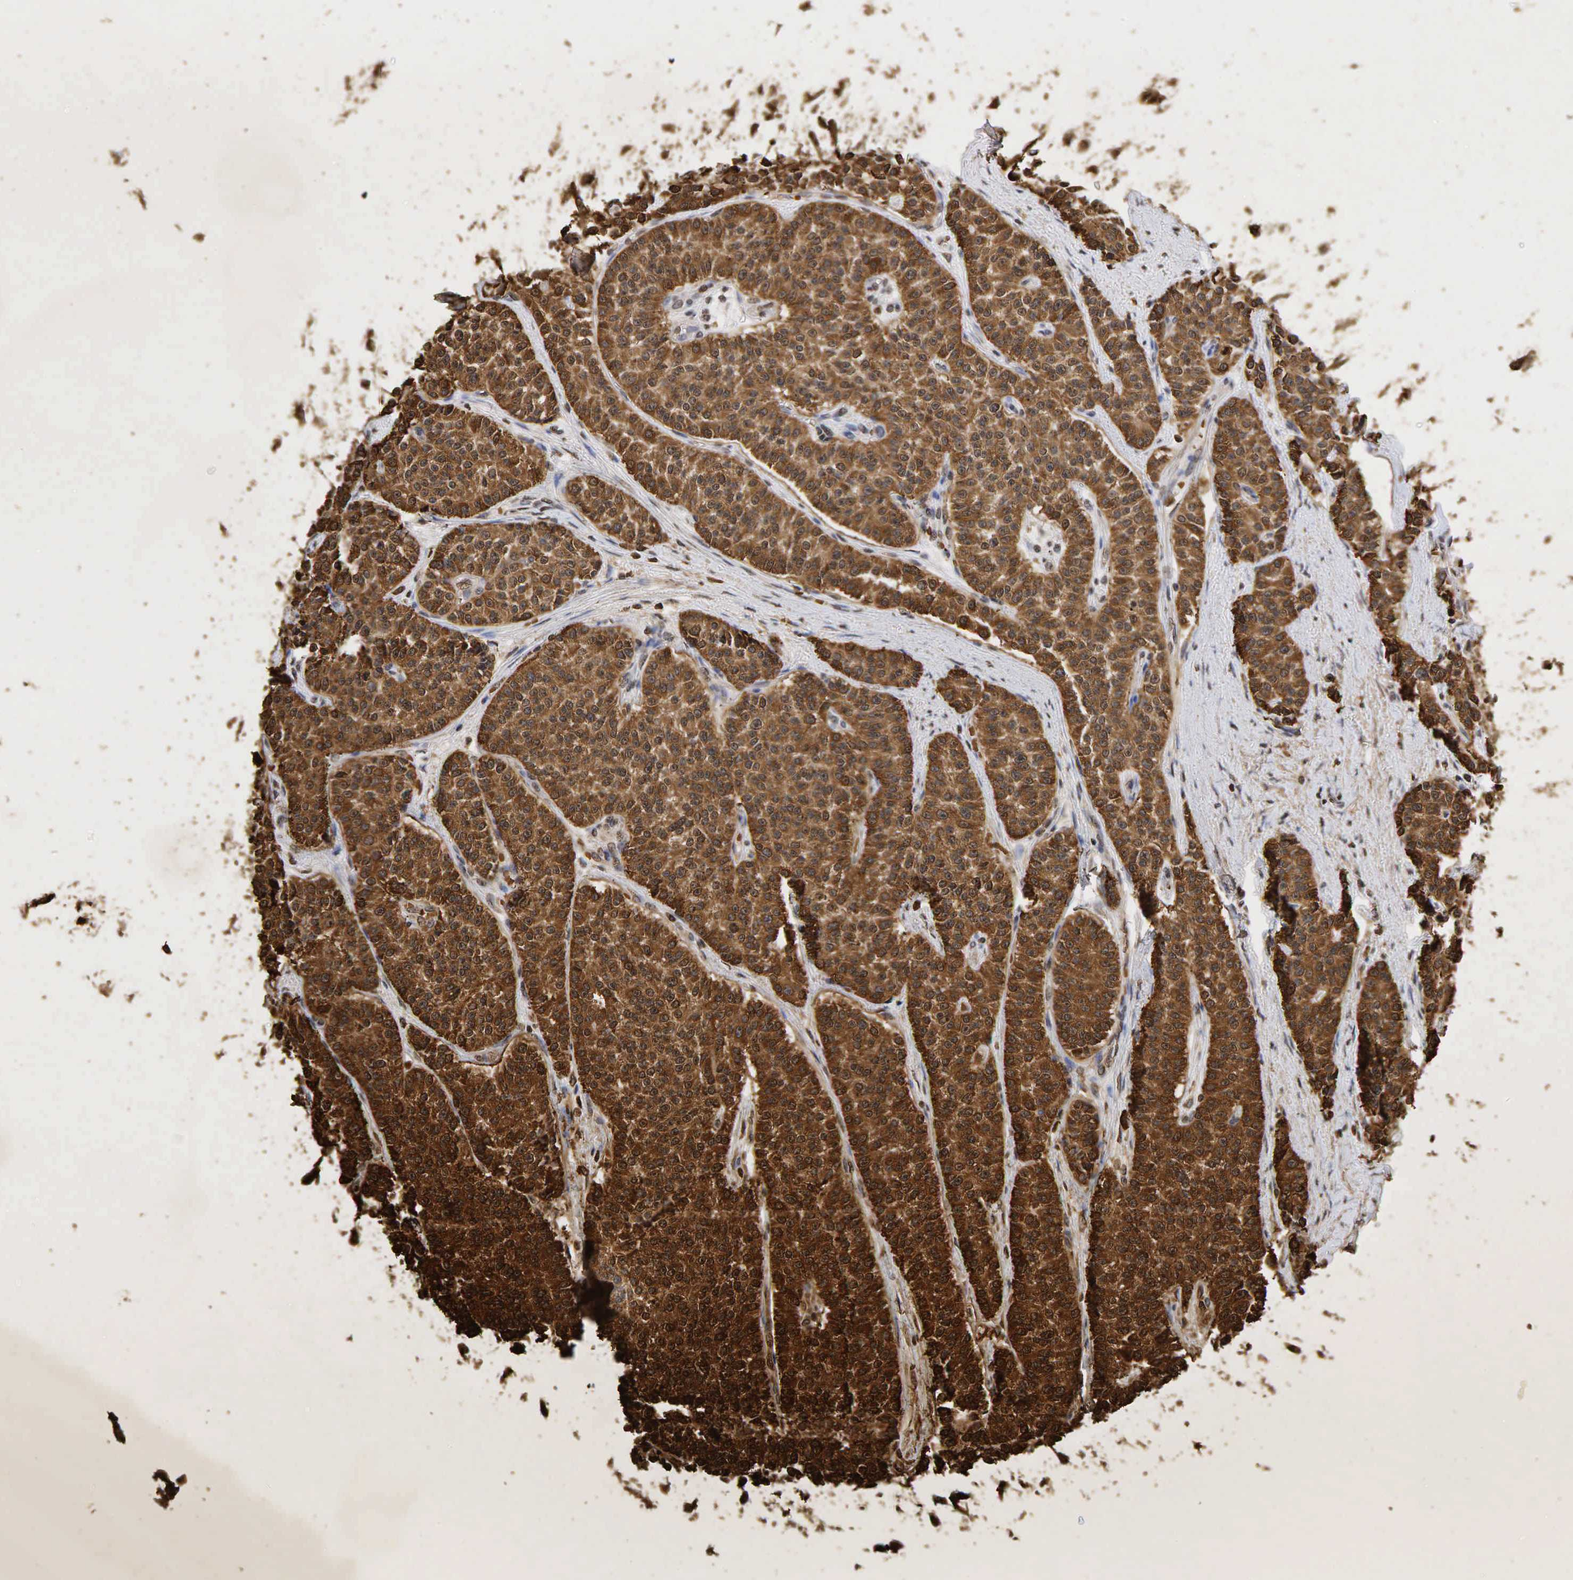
{"staining": {"intensity": "strong", "quantity": ">75%", "location": "cytoplasmic/membranous,nuclear"}, "tissue": "carcinoid", "cell_type": "Tumor cells", "image_type": "cancer", "snomed": [{"axis": "morphology", "description": "Carcinoid, malignant, NOS"}, {"axis": "topography", "description": "Stomach"}], "caption": "Immunohistochemistry photomicrograph of neoplastic tissue: malignant carcinoid stained using IHC demonstrates high levels of strong protein expression localized specifically in the cytoplasmic/membranous and nuclear of tumor cells, appearing as a cytoplasmic/membranous and nuclear brown color.", "gene": "CHGA", "patient": {"sex": "female", "age": 76}}